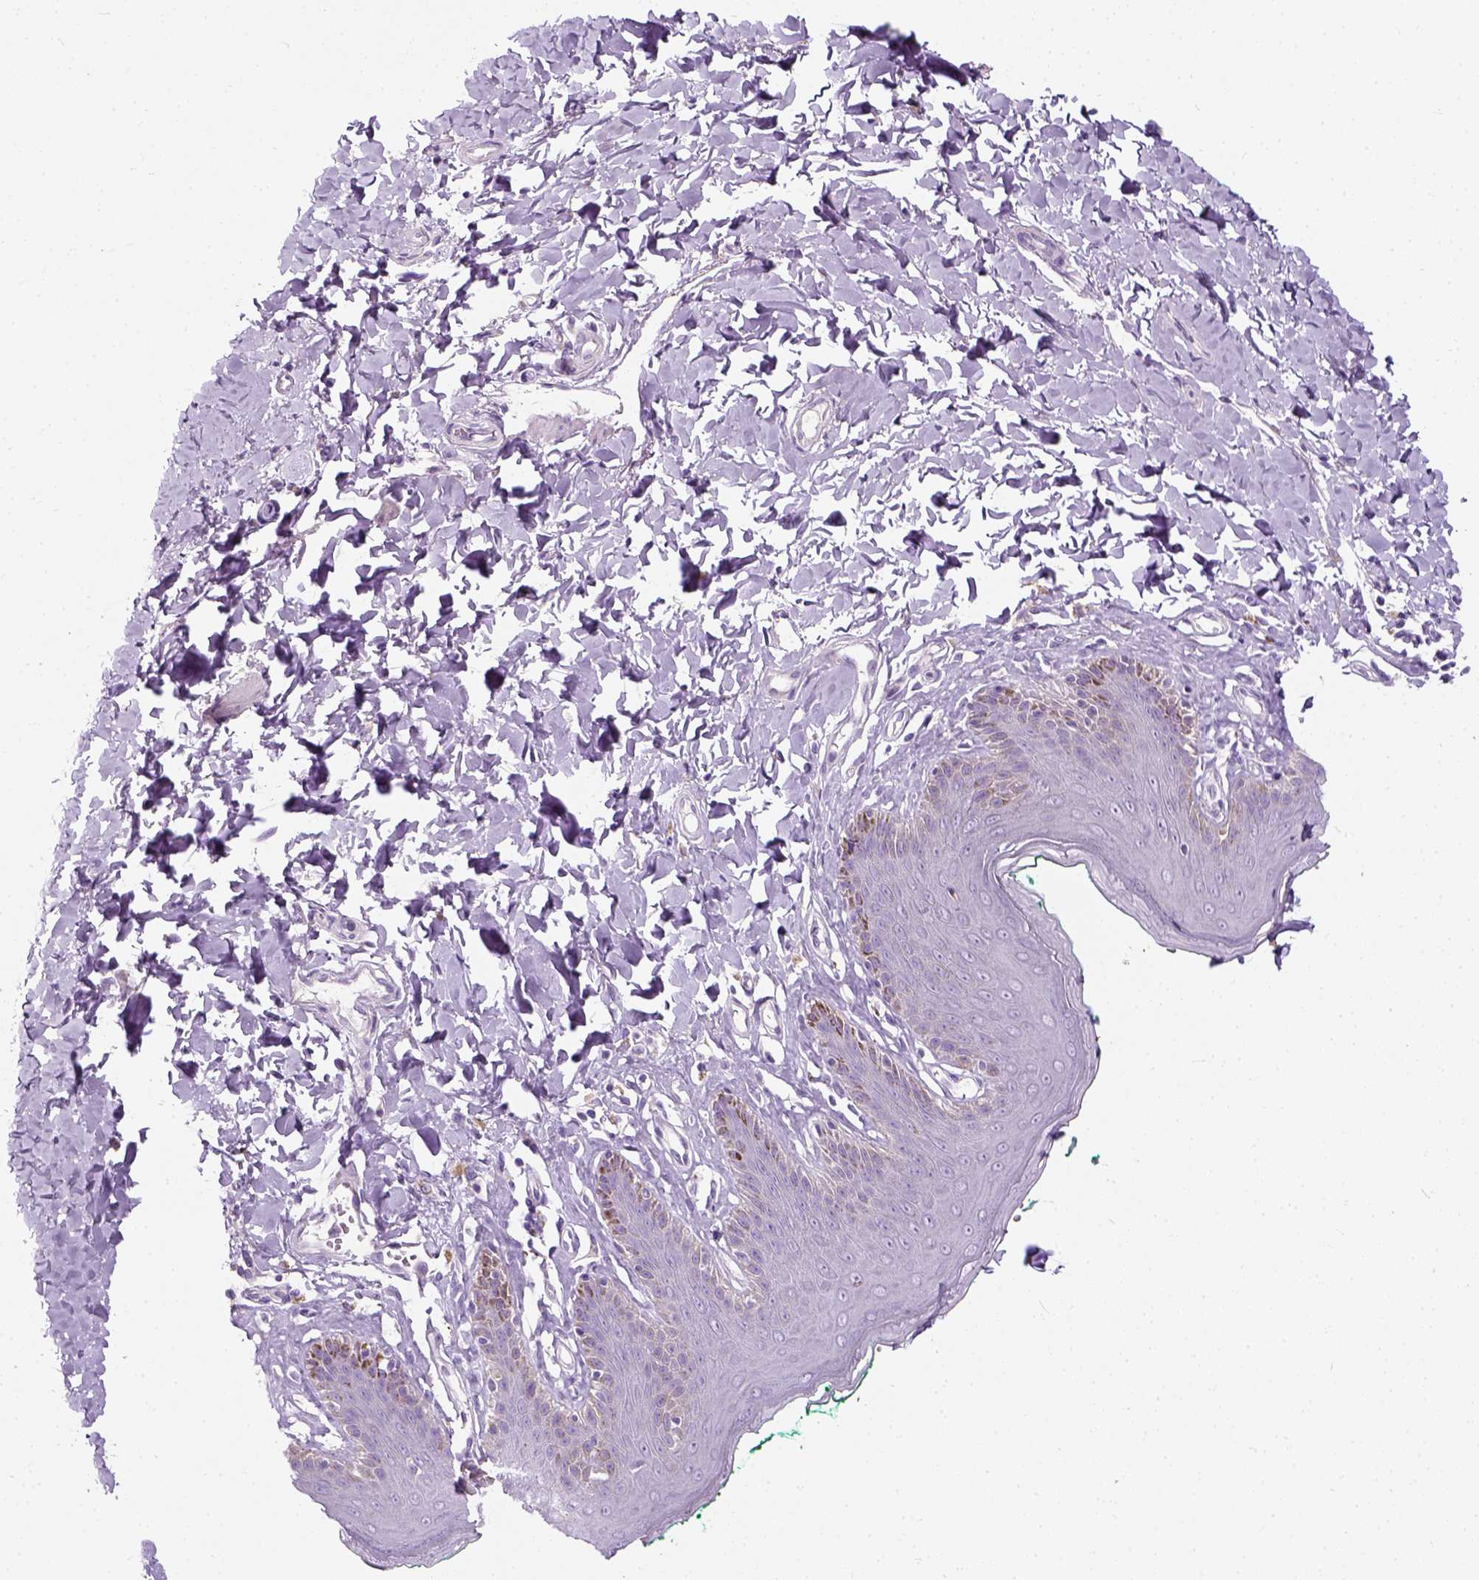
{"staining": {"intensity": "negative", "quantity": "none", "location": "none"}, "tissue": "skin", "cell_type": "Epidermal cells", "image_type": "normal", "snomed": [{"axis": "morphology", "description": "Normal tissue, NOS"}, {"axis": "topography", "description": "Vulva"}, {"axis": "topography", "description": "Peripheral nerve tissue"}], "caption": "This micrograph is of benign skin stained with immunohistochemistry to label a protein in brown with the nuclei are counter-stained blue. There is no staining in epidermal cells.", "gene": "TRIM72", "patient": {"sex": "female", "age": 66}}